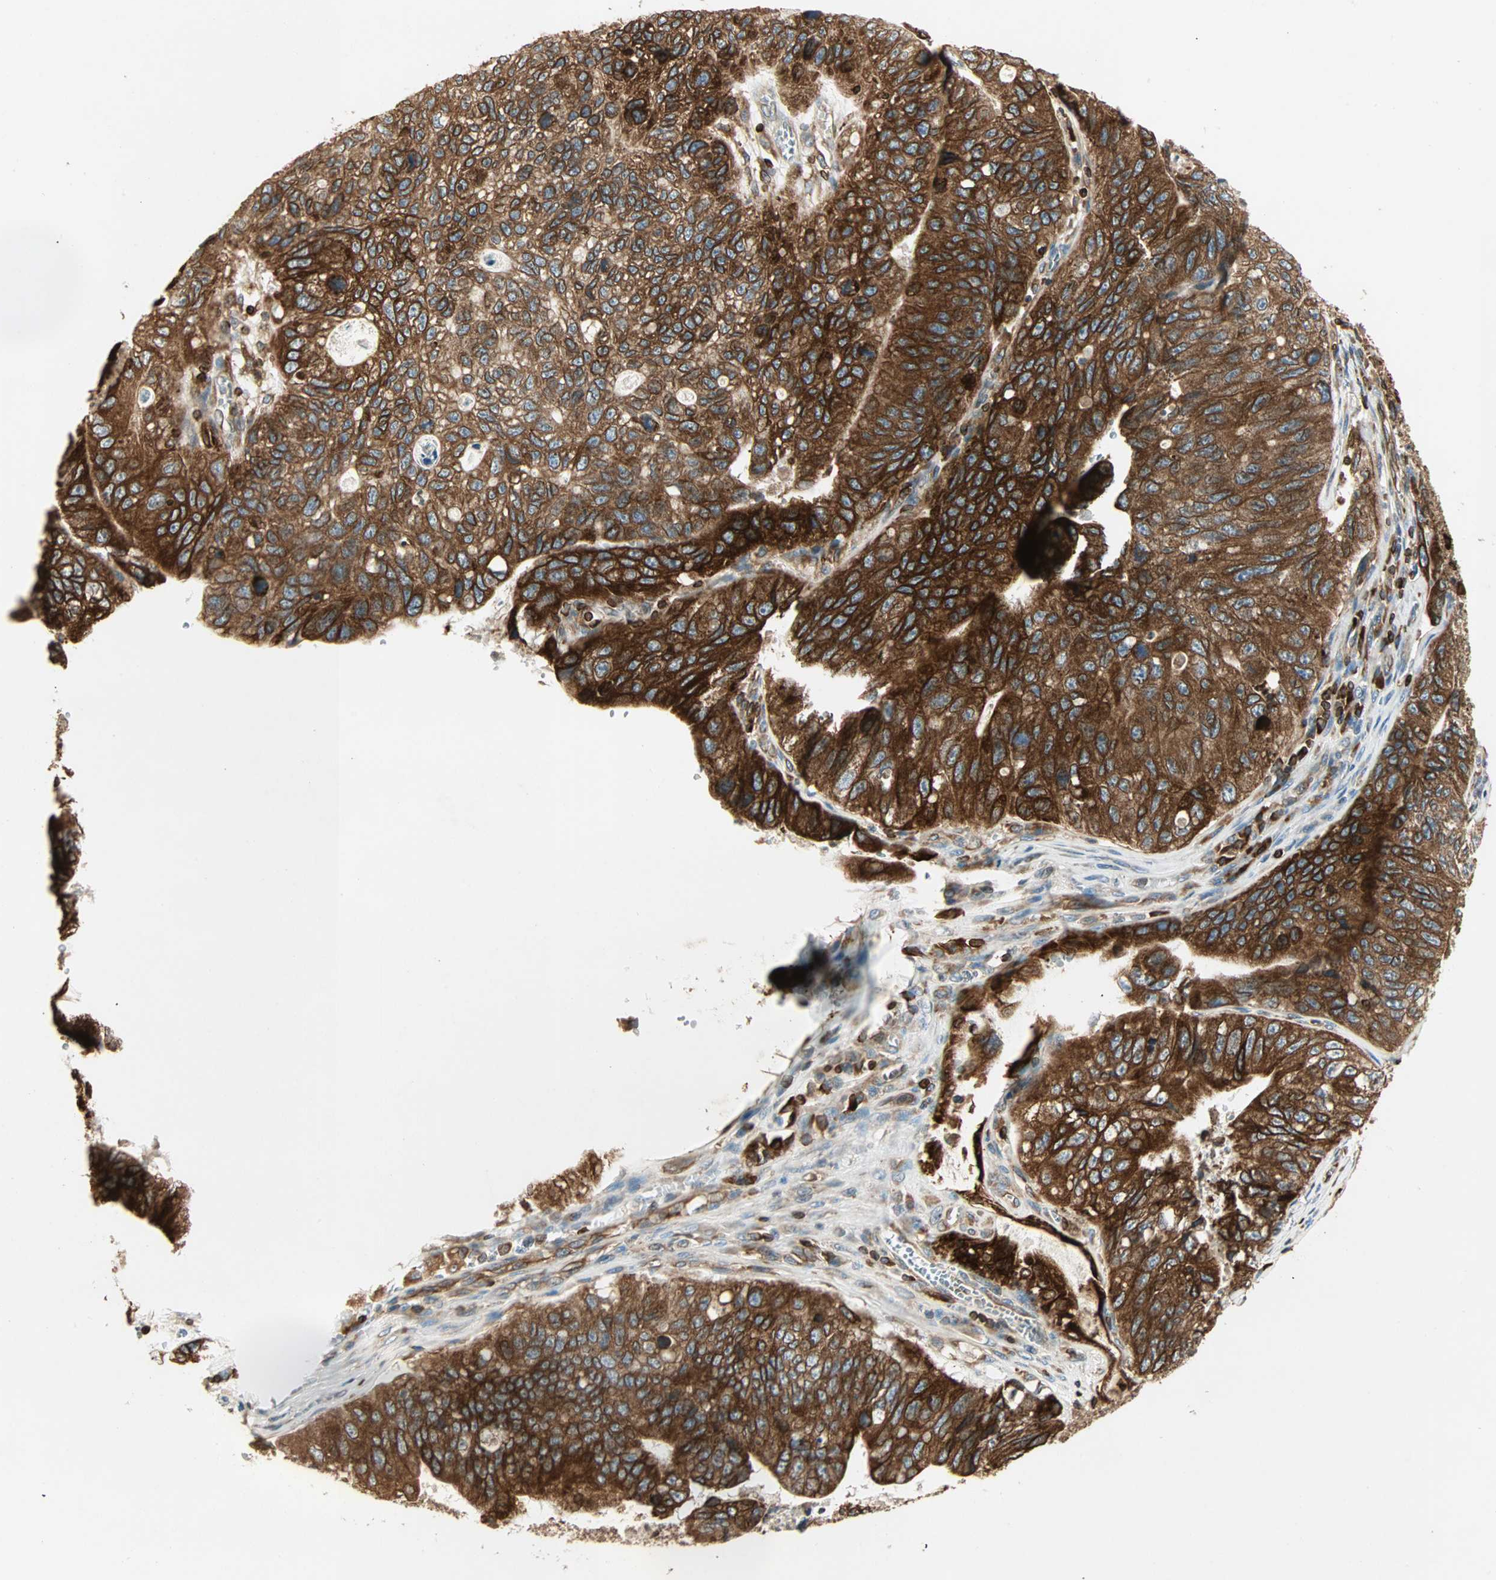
{"staining": {"intensity": "strong", "quantity": ">75%", "location": "cytoplasmic/membranous"}, "tissue": "stomach cancer", "cell_type": "Tumor cells", "image_type": "cancer", "snomed": [{"axis": "morphology", "description": "Adenocarcinoma, NOS"}, {"axis": "topography", "description": "Stomach"}], "caption": "Protein analysis of stomach cancer tissue displays strong cytoplasmic/membranous staining in approximately >75% of tumor cells.", "gene": "TAPBP", "patient": {"sex": "male", "age": 59}}